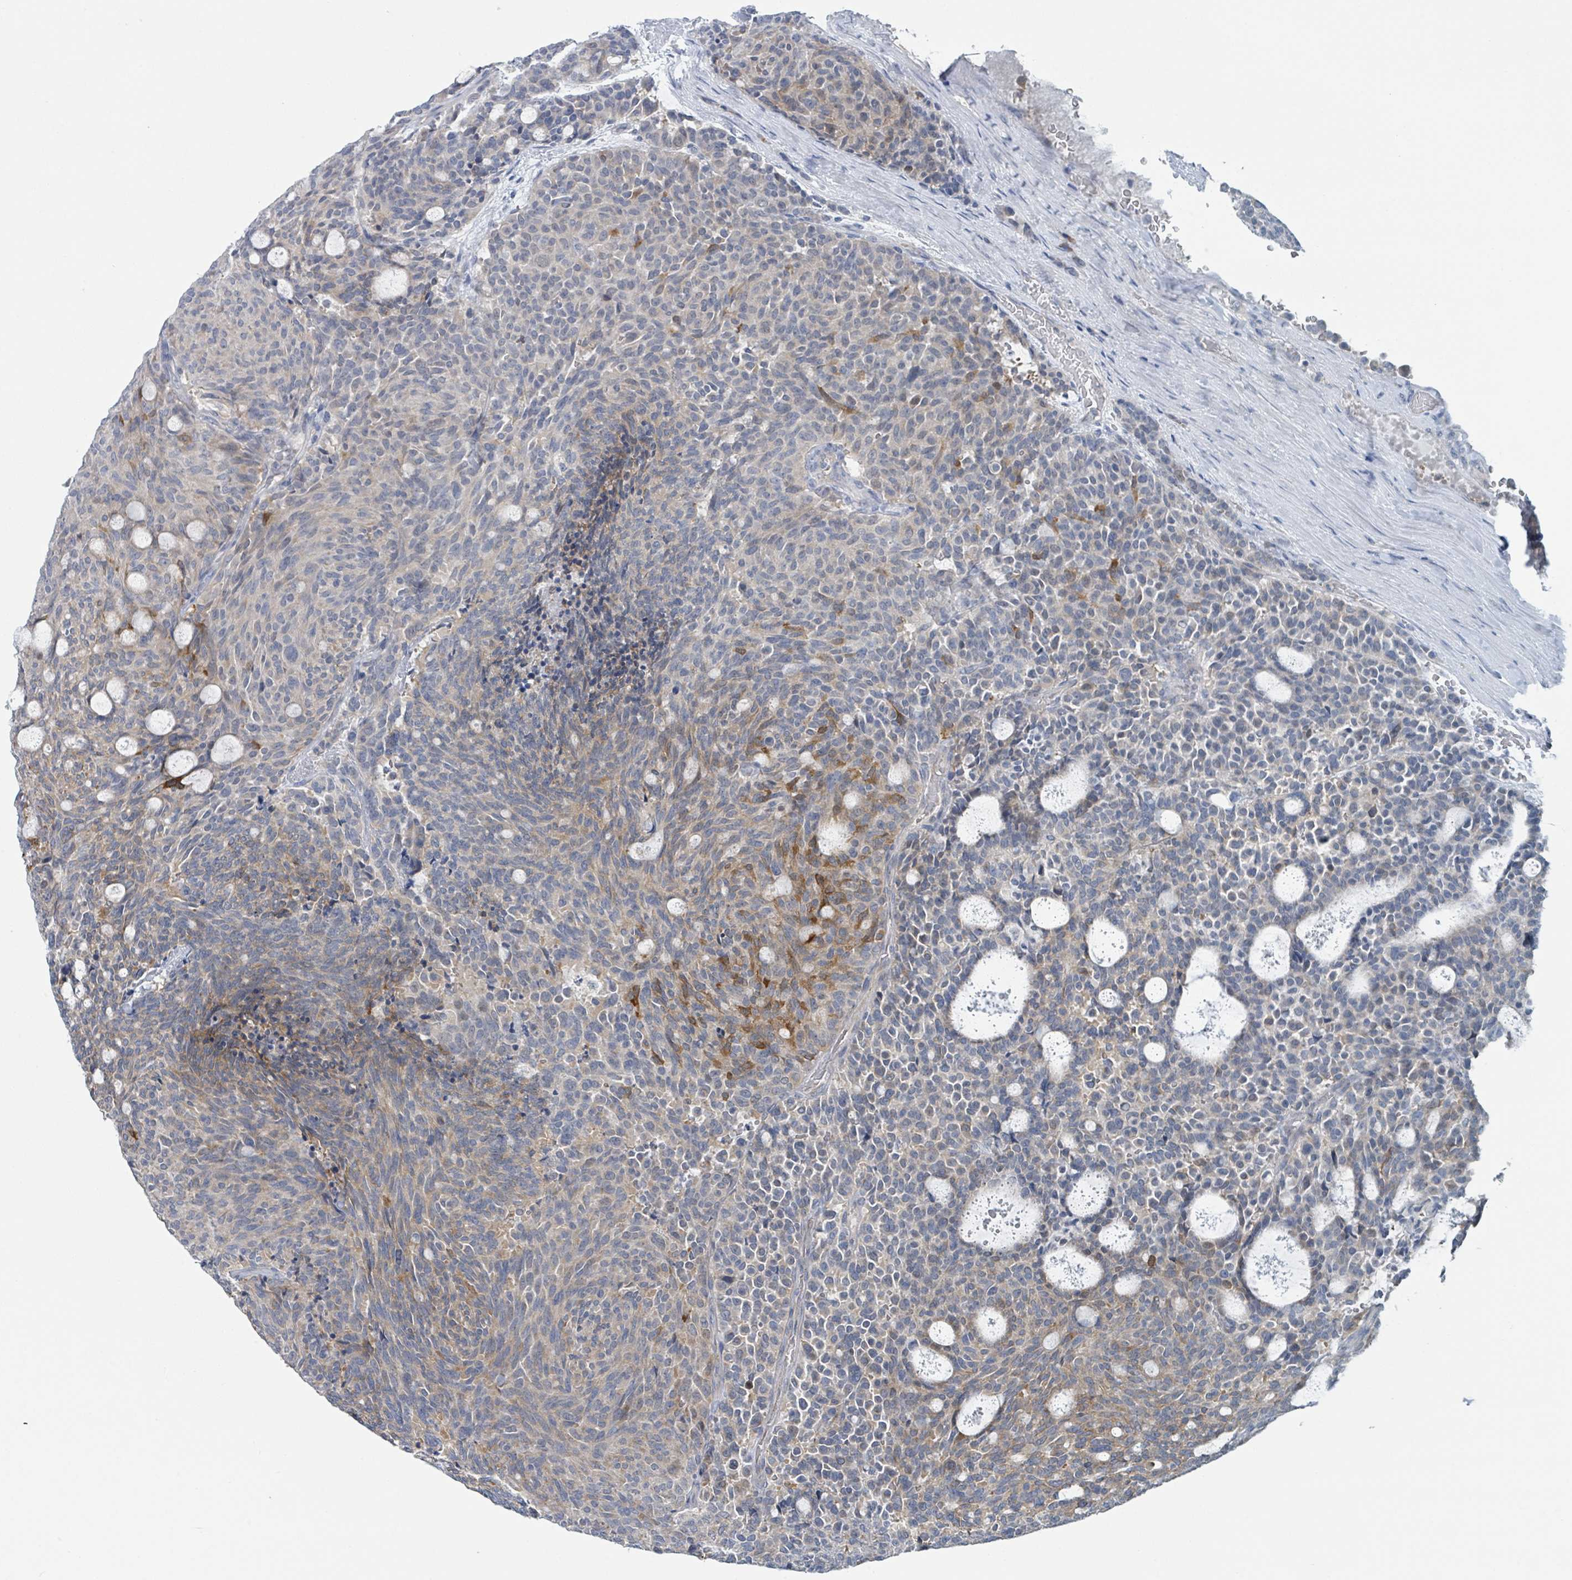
{"staining": {"intensity": "moderate", "quantity": "<25%", "location": "cytoplasmic/membranous"}, "tissue": "carcinoid", "cell_type": "Tumor cells", "image_type": "cancer", "snomed": [{"axis": "morphology", "description": "Carcinoid, malignant, NOS"}, {"axis": "topography", "description": "Pancreas"}], "caption": "Immunohistochemistry of human carcinoid reveals low levels of moderate cytoplasmic/membranous staining in approximately <25% of tumor cells.", "gene": "ANKRD55", "patient": {"sex": "female", "age": 54}}